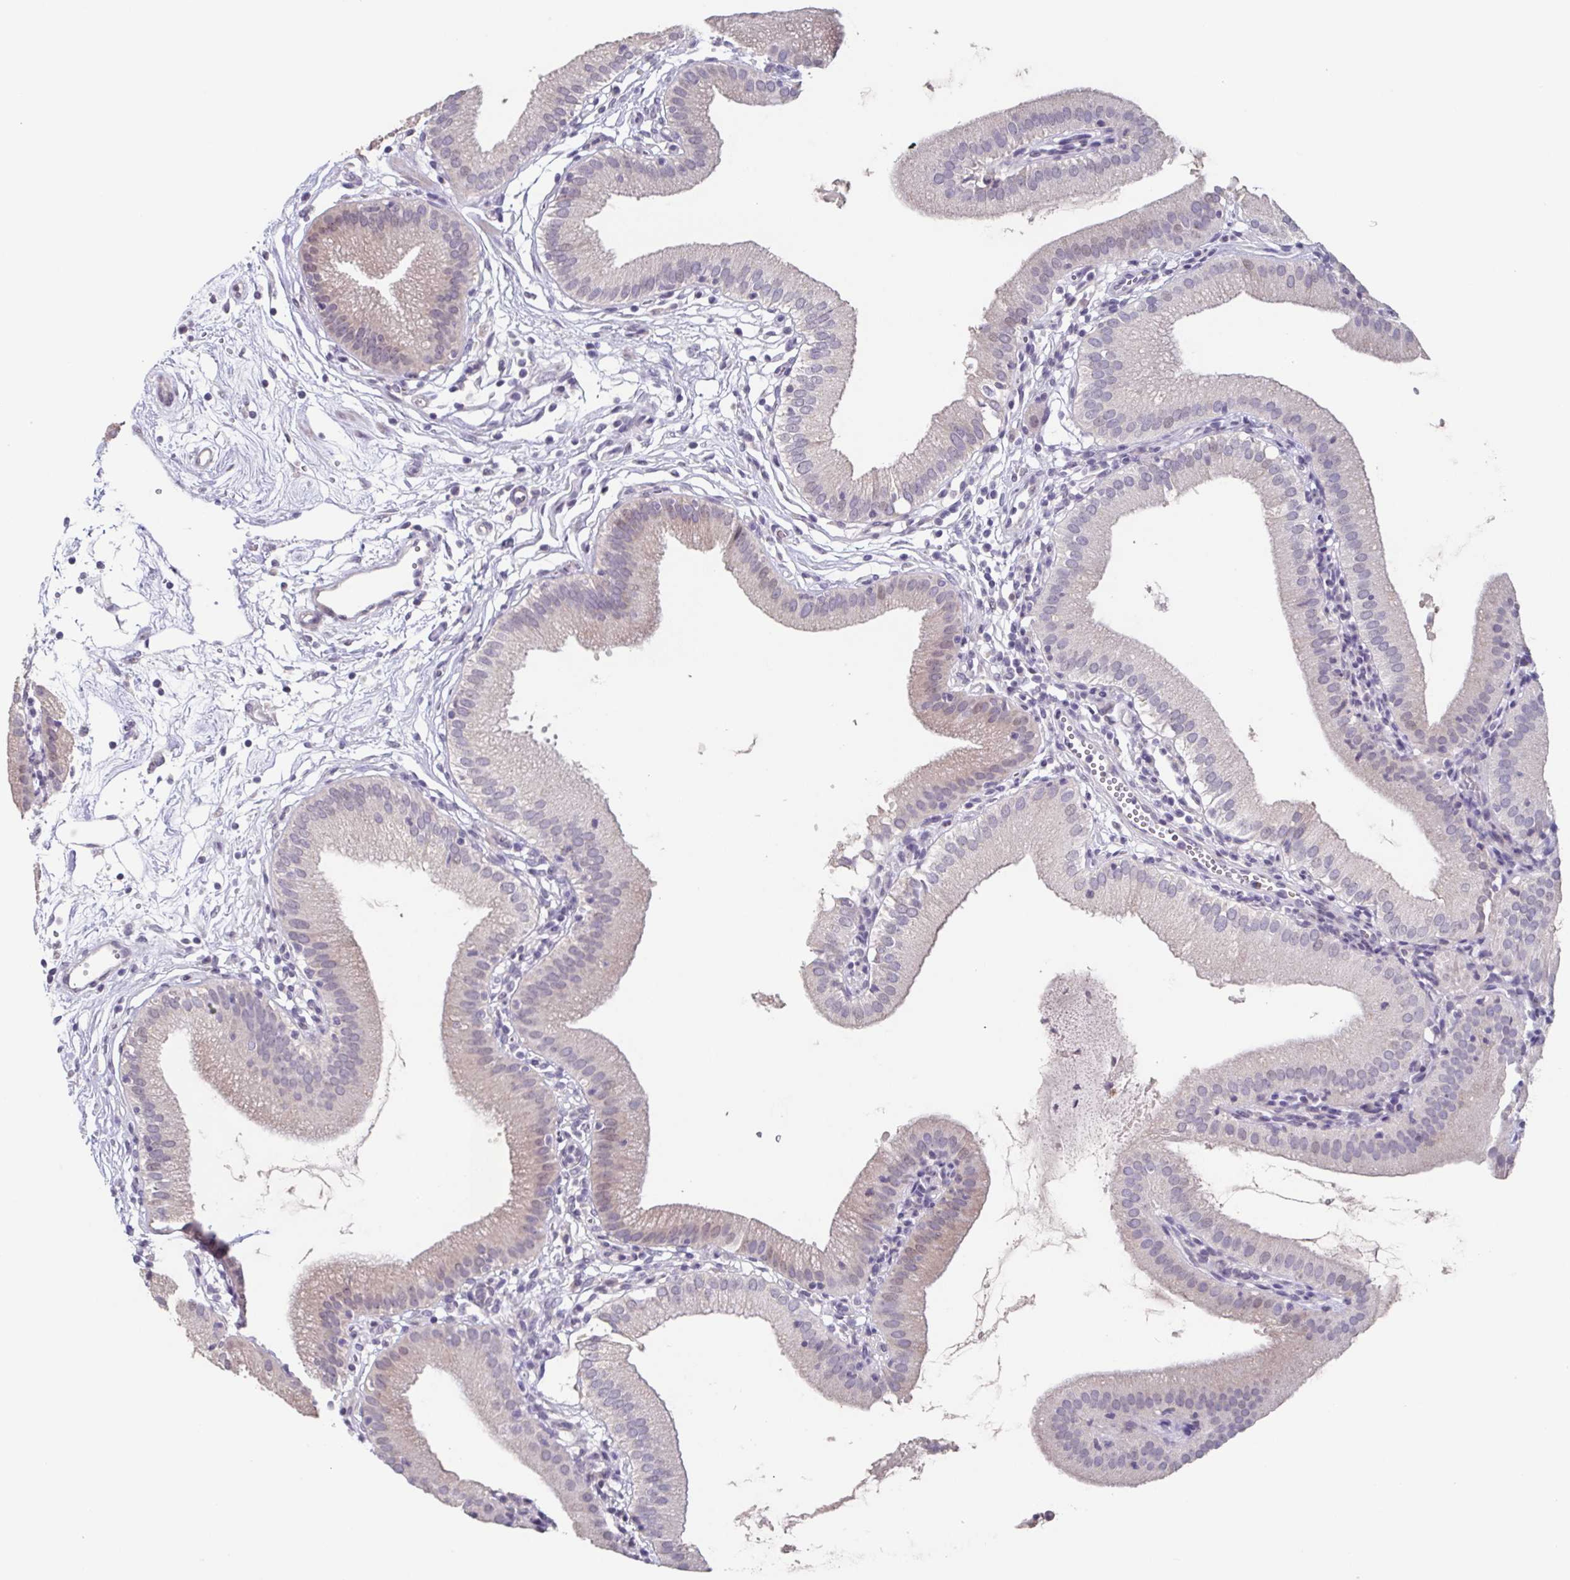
{"staining": {"intensity": "negative", "quantity": "none", "location": "none"}, "tissue": "gallbladder", "cell_type": "Glandular cells", "image_type": "normal", "snomed": [{"axis": "morphology", "description": "Normal tissue, NOS"}, {"axis": "topography", "description": "Gallbladder"}], "caption": "High magnification brightfield microscopy of unremarkable gallbladder stained with DAB (brown) and counterstained with hematoxylin (blue): glandular cells show no significant staining. (Brightfield microscopy of DAB (3,3'-diaminobenzidine) IHC at high magnification).", "gene": "GHRL", "patient": {"sex": "female", "age": 65}}